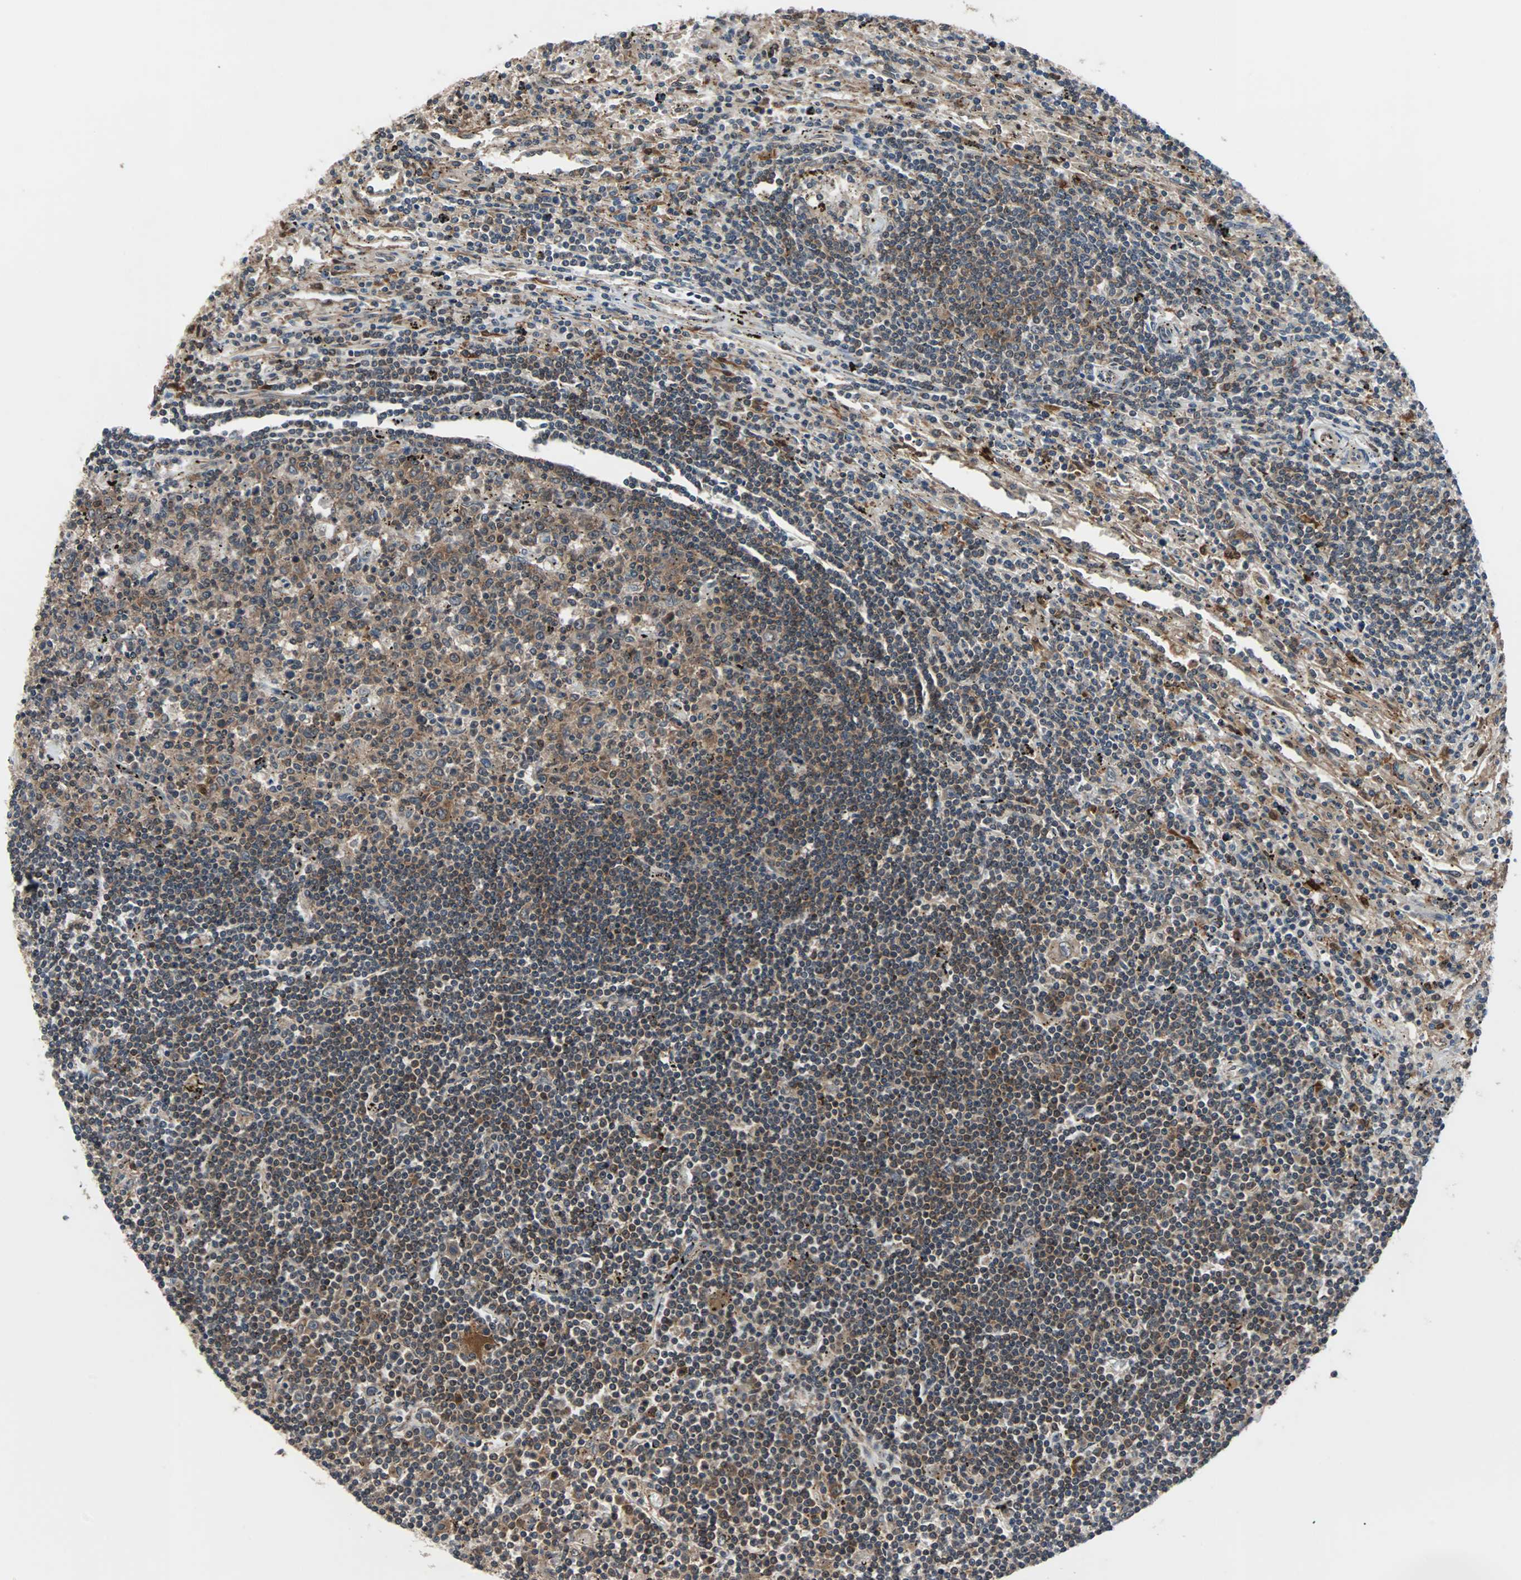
{"staining": {"intensity": "moderate", "quantity": ">75%", "location": "cytoplasmic/membranous"}, "tissue": "lymphoma", "cell_type": "Tumor cells", "image_type": "cancer", "snomed": [{"axis": "morphology", "description": "Malignant lymphoma, non-Hodgkin's type, Low grade"}, {"axis": "topography", "description": "Spleen"}], "caption": "A photomicrograph showing moderate cytoplasmic/membranous positivity in about >75% of tumor cells in low-grade malignant lymphoma, non-Hodgkin's type, as visualized by brown immunohistochemical staining.", "gene": "PAK1", "patient": {"sex": "male", "age": 76}}